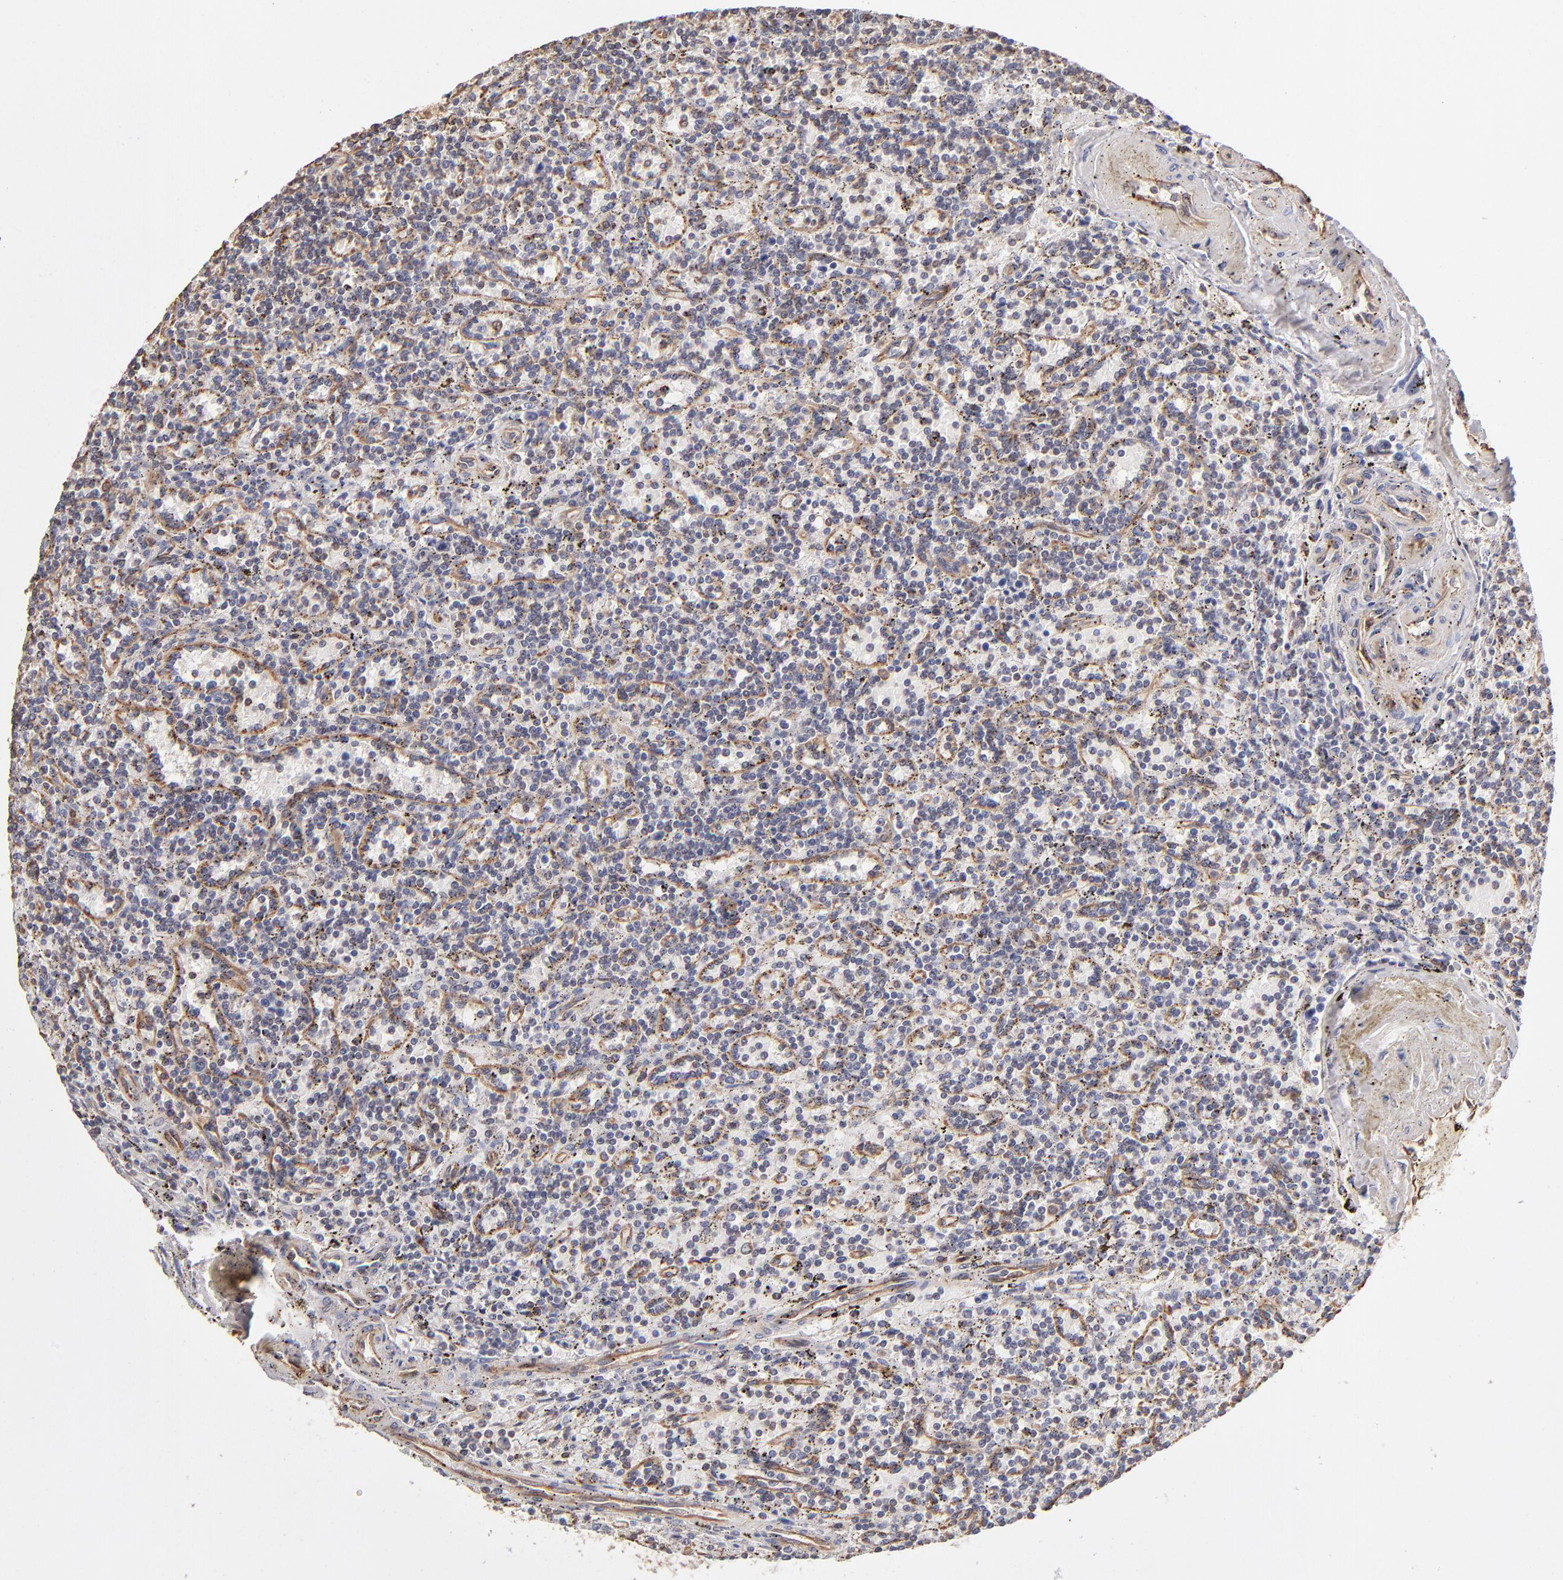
{"staining": {"intensity": "negative", "quantity": "none", "location": "none"}, "tissue": "lymphoma", "cell_type": "Tumor cells", "image_type": "cancer", "snomed": [{"axis": "morphology", "description": "Malignant lymphoma, non-Hodgkin's type, Low grade"}, {"axis": "topography", "description": "Spleen"}], "caption": "Image shows no significant protein positivity in tumor cells of malignant lymphoma, non-Hodgkin's type (low-grade). (Brightfield microscopy of DAB immunohistochemistry (IHC) at high magnification).", "gene": "ABCC1", "patient": {"sex": "male", "age": 73}}